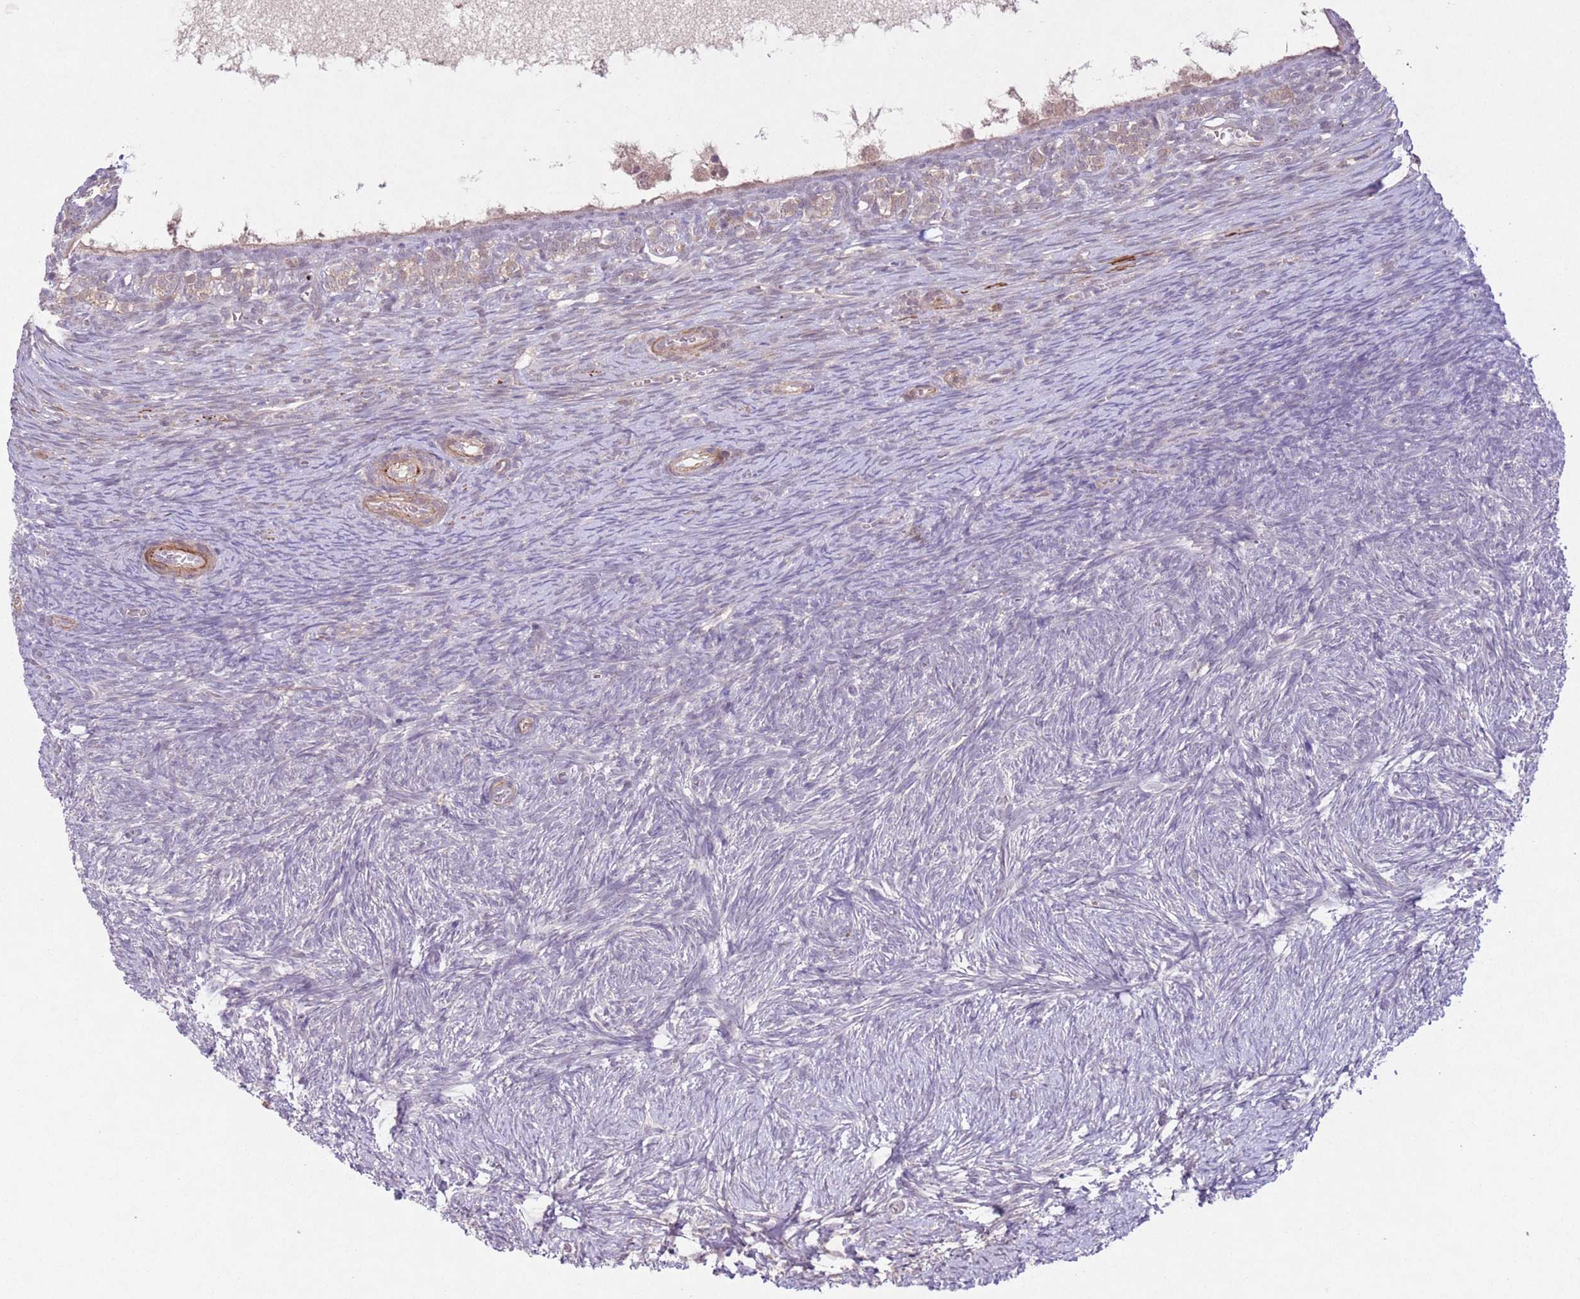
{"staining": {"intensity": "negative", "quantity": "none", "location": "none"}, "tissue": "ovary", "cell_type": "Ovarian stroma cells", "image_type": "normal", "snomed": [{"axis": "morphology", "description": "Normal tissue, NOS"}, {"axis": "topography", "description": "Ovary"}], "caption": "High power microscopy image of an IHC micrograph of normal ovary, revealing no significant expression in ovarian stroma cells. (DAB immunohistochemistry (IHC) visualized using brightfield microscopy, high magnification).", "gene": "CCNI", "patient": {"sex": "female", "age": 39}}